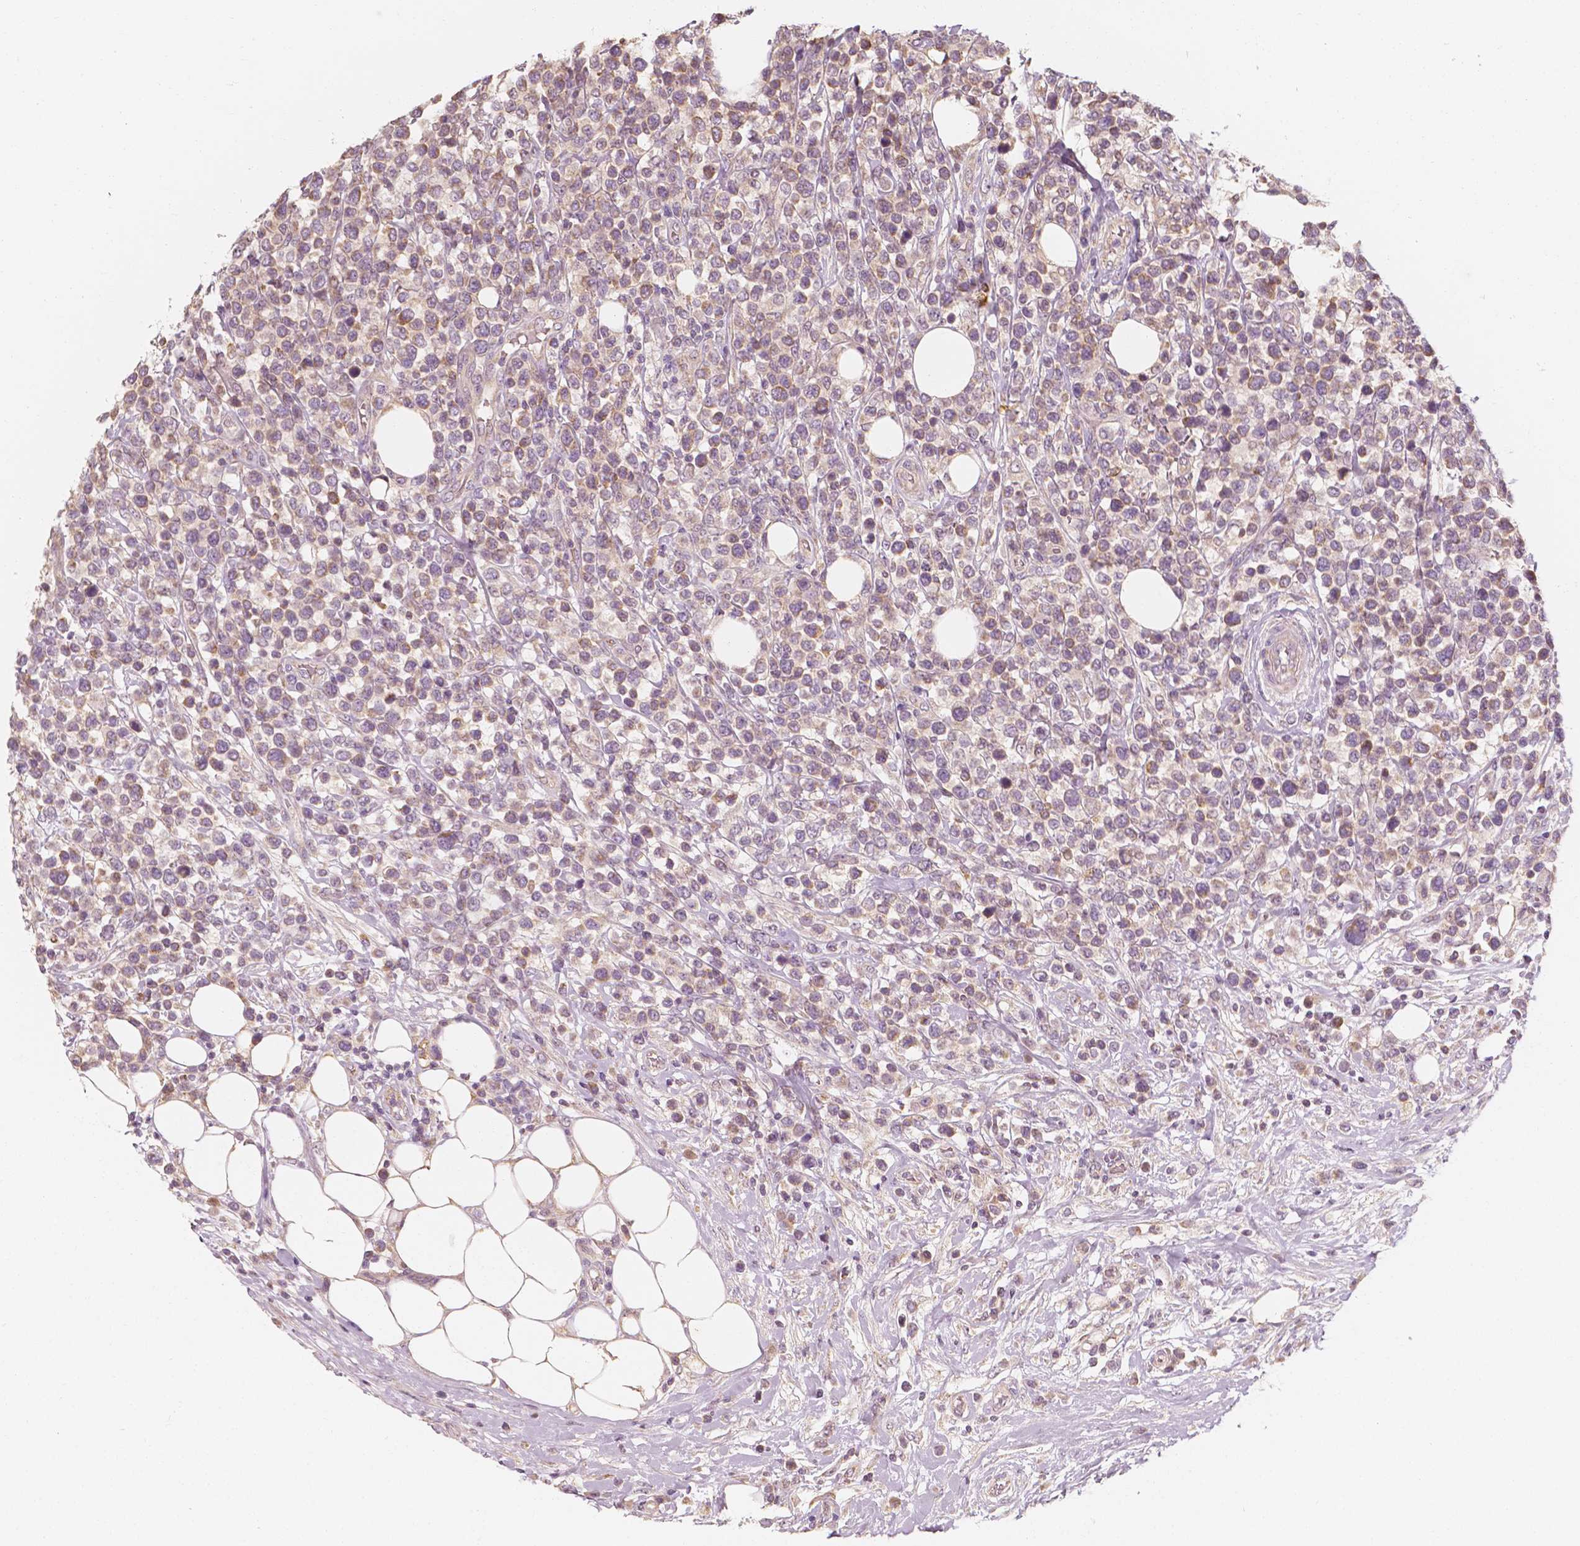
{"staining": {"intensity": "weak", "quantity": "25%-75%", "location": "cytoplasmic/membranous"}, "tissue": "lymphoma", "cell_type": "Tumor cells", "image_type": "cancer", "snomed": [{"axis": "morphology", "description": "Malignant lymphoma, non-Hodgkin's type, High grade"}, {"axis": "topography", "description": "Soft tissue"}], "caption": "Immunohistochemical staining of malignant lymphoma, non-Hodgkin's type (high-grade) exhibits low levels of weak cytoplasmic/membranous expression in approximately 25%-75% of tumor cells.", "gene": "SHPK", "patient": {"sex": "female", "age": 56}}